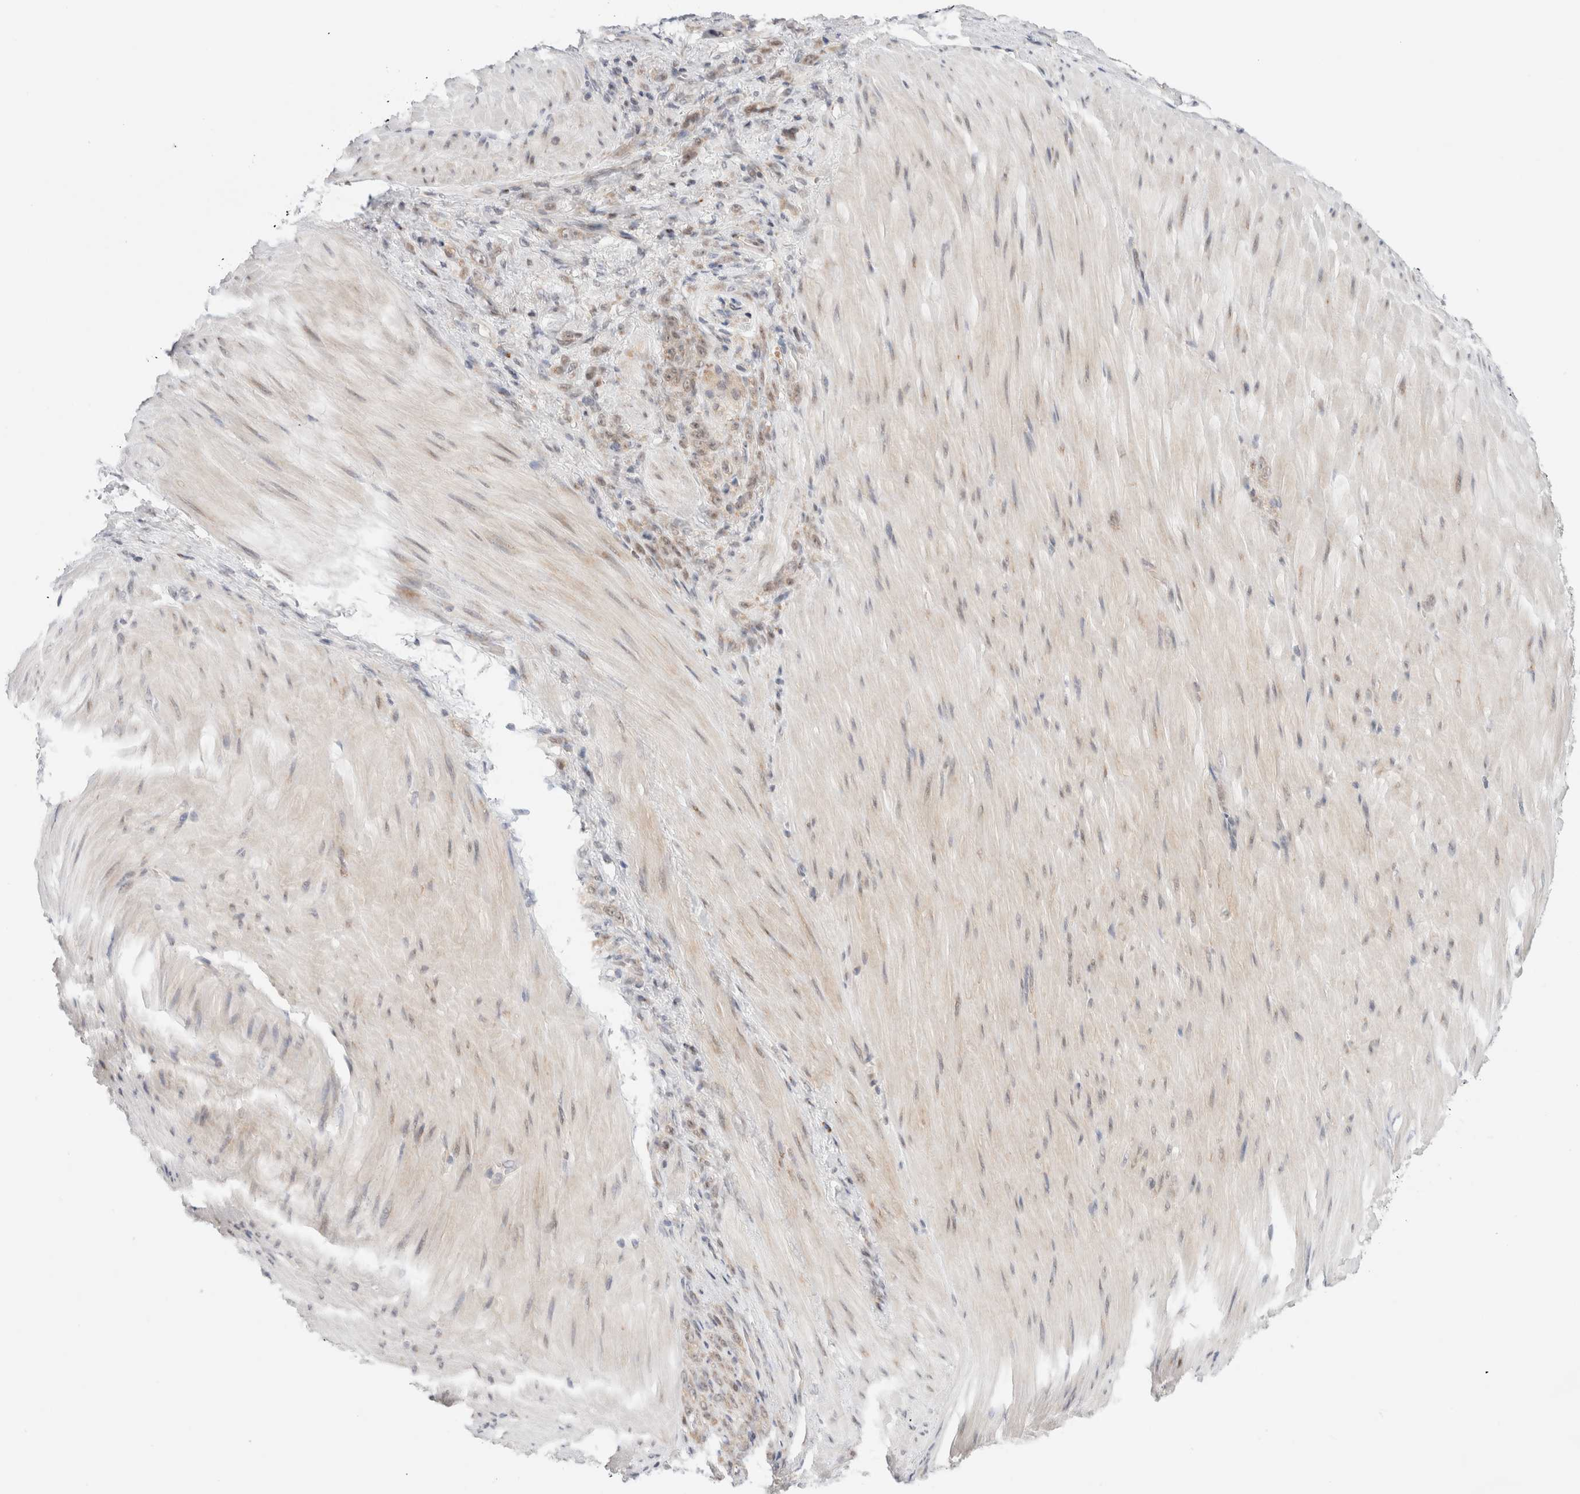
{"staining": {"intensity": "weak", "quantity": "25%-75%", "location": "nuclear"}, "tissue": "stomach cancer", "cell_type": "Tumor cells", "image_type": "cancer", "snomed": [{"axis": "morphology", "description": "Normal tissue, NOS"}, {"axis": "morphology", "description": "Adenocarcinoma, NOS"}, {"axis": "topography", "description": "Stomach"}], "caption": "A high-resolution micrograph shows immunohistochemistry staining of stomach adenocarcinoma, which displays weak nuclear expression in approximately 25%-75% of tumor cells.", "gene": "ERI3", "patient": {"sex": "male", "age": 82}}